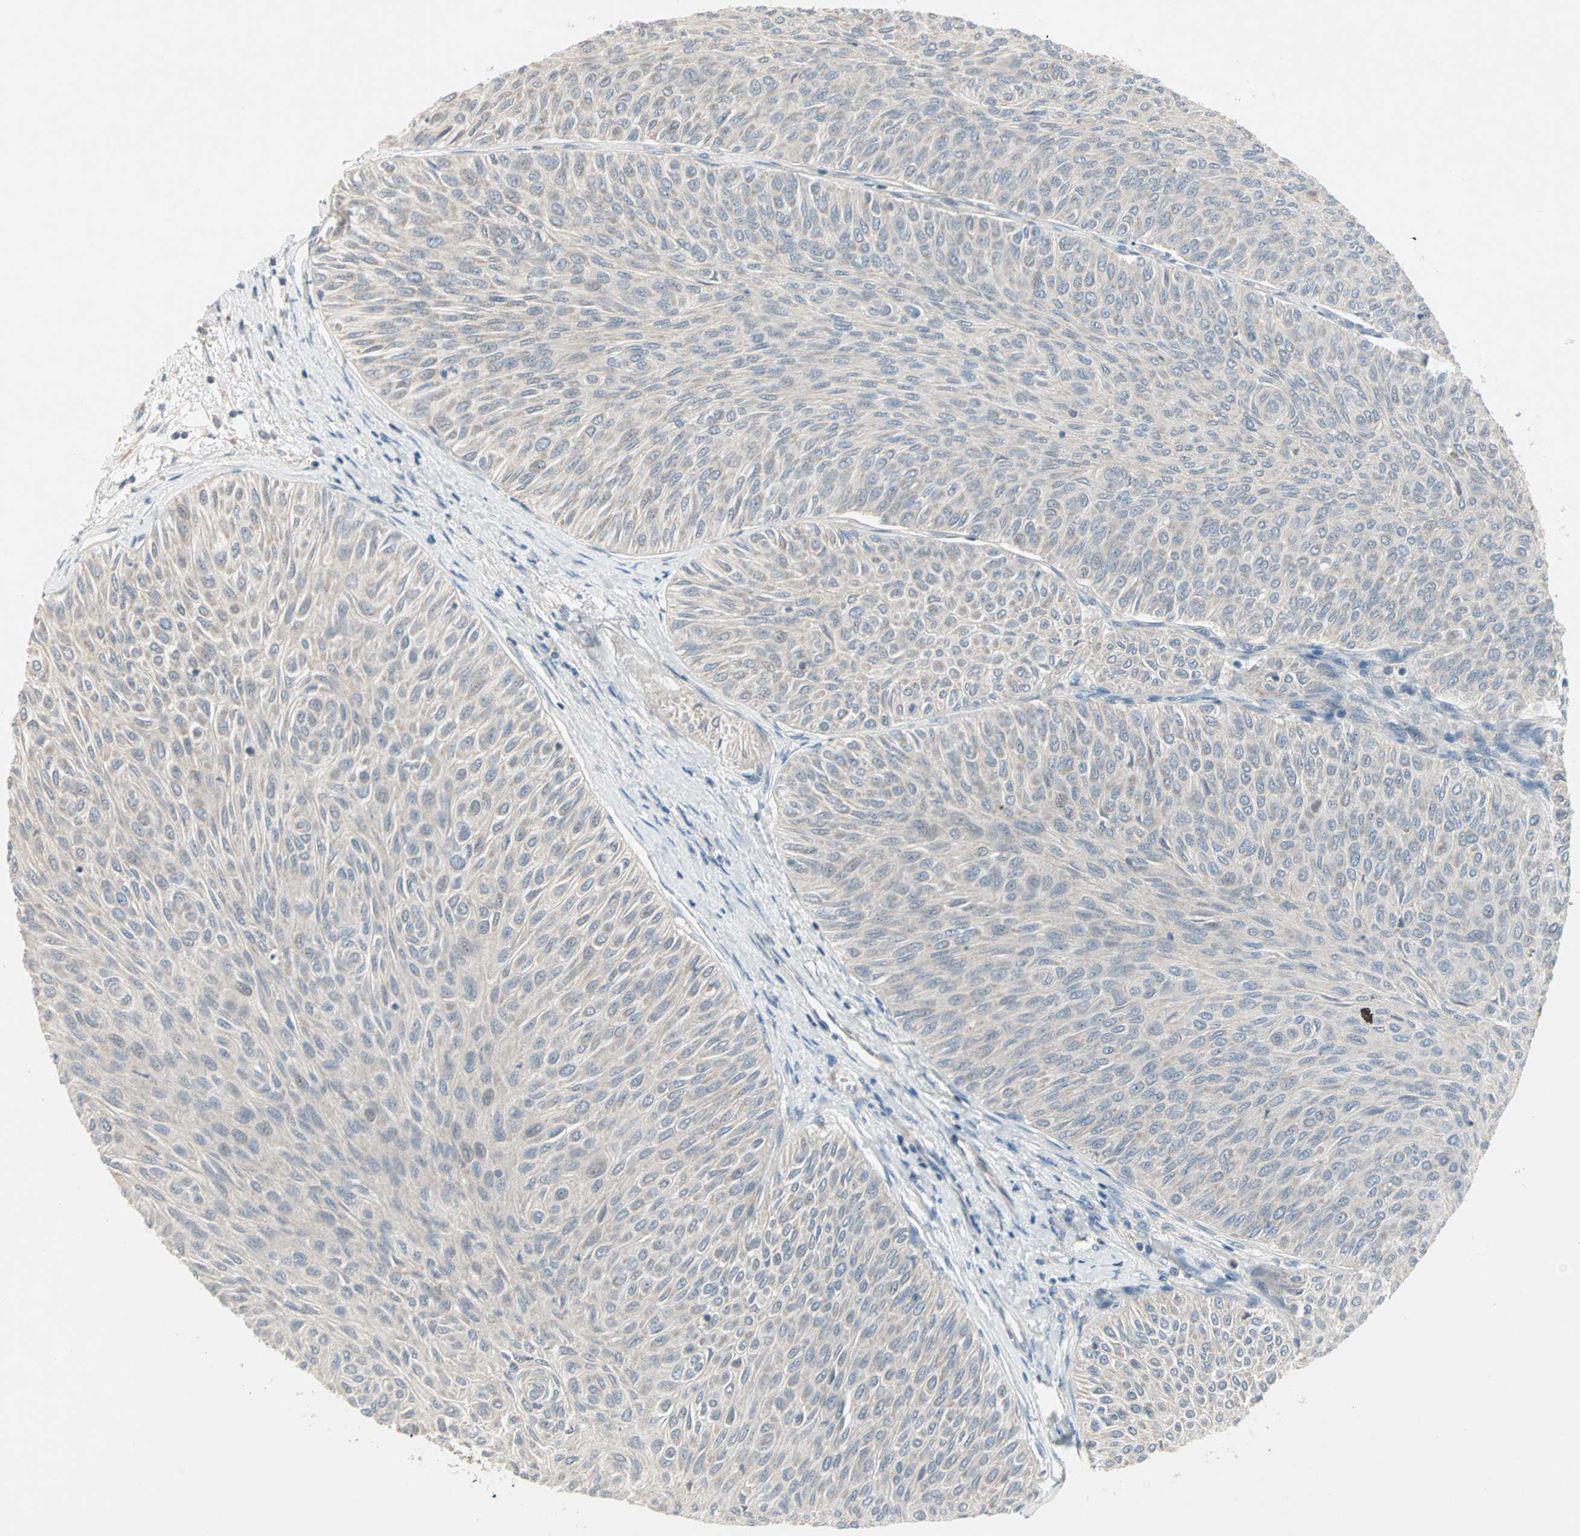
{"staining": {"intensity": "negative", "quantity": "none", "location": "none"}, "tissue": "urothelial cancer", "cell_type": "Tumor cells", "image_type": "cancer", "snomed": [{"axis": "morphology", "description": "Urothelial carcinoma, Low grade"}, {"axis": "topography", "description": "Urinary bladder"}], "caption": "Immunohistochemistry of human urothelial cancer reveals no expression in tumor cells.", "gene": "PROS1", "patient": {"sex": "male", "age": 78}}